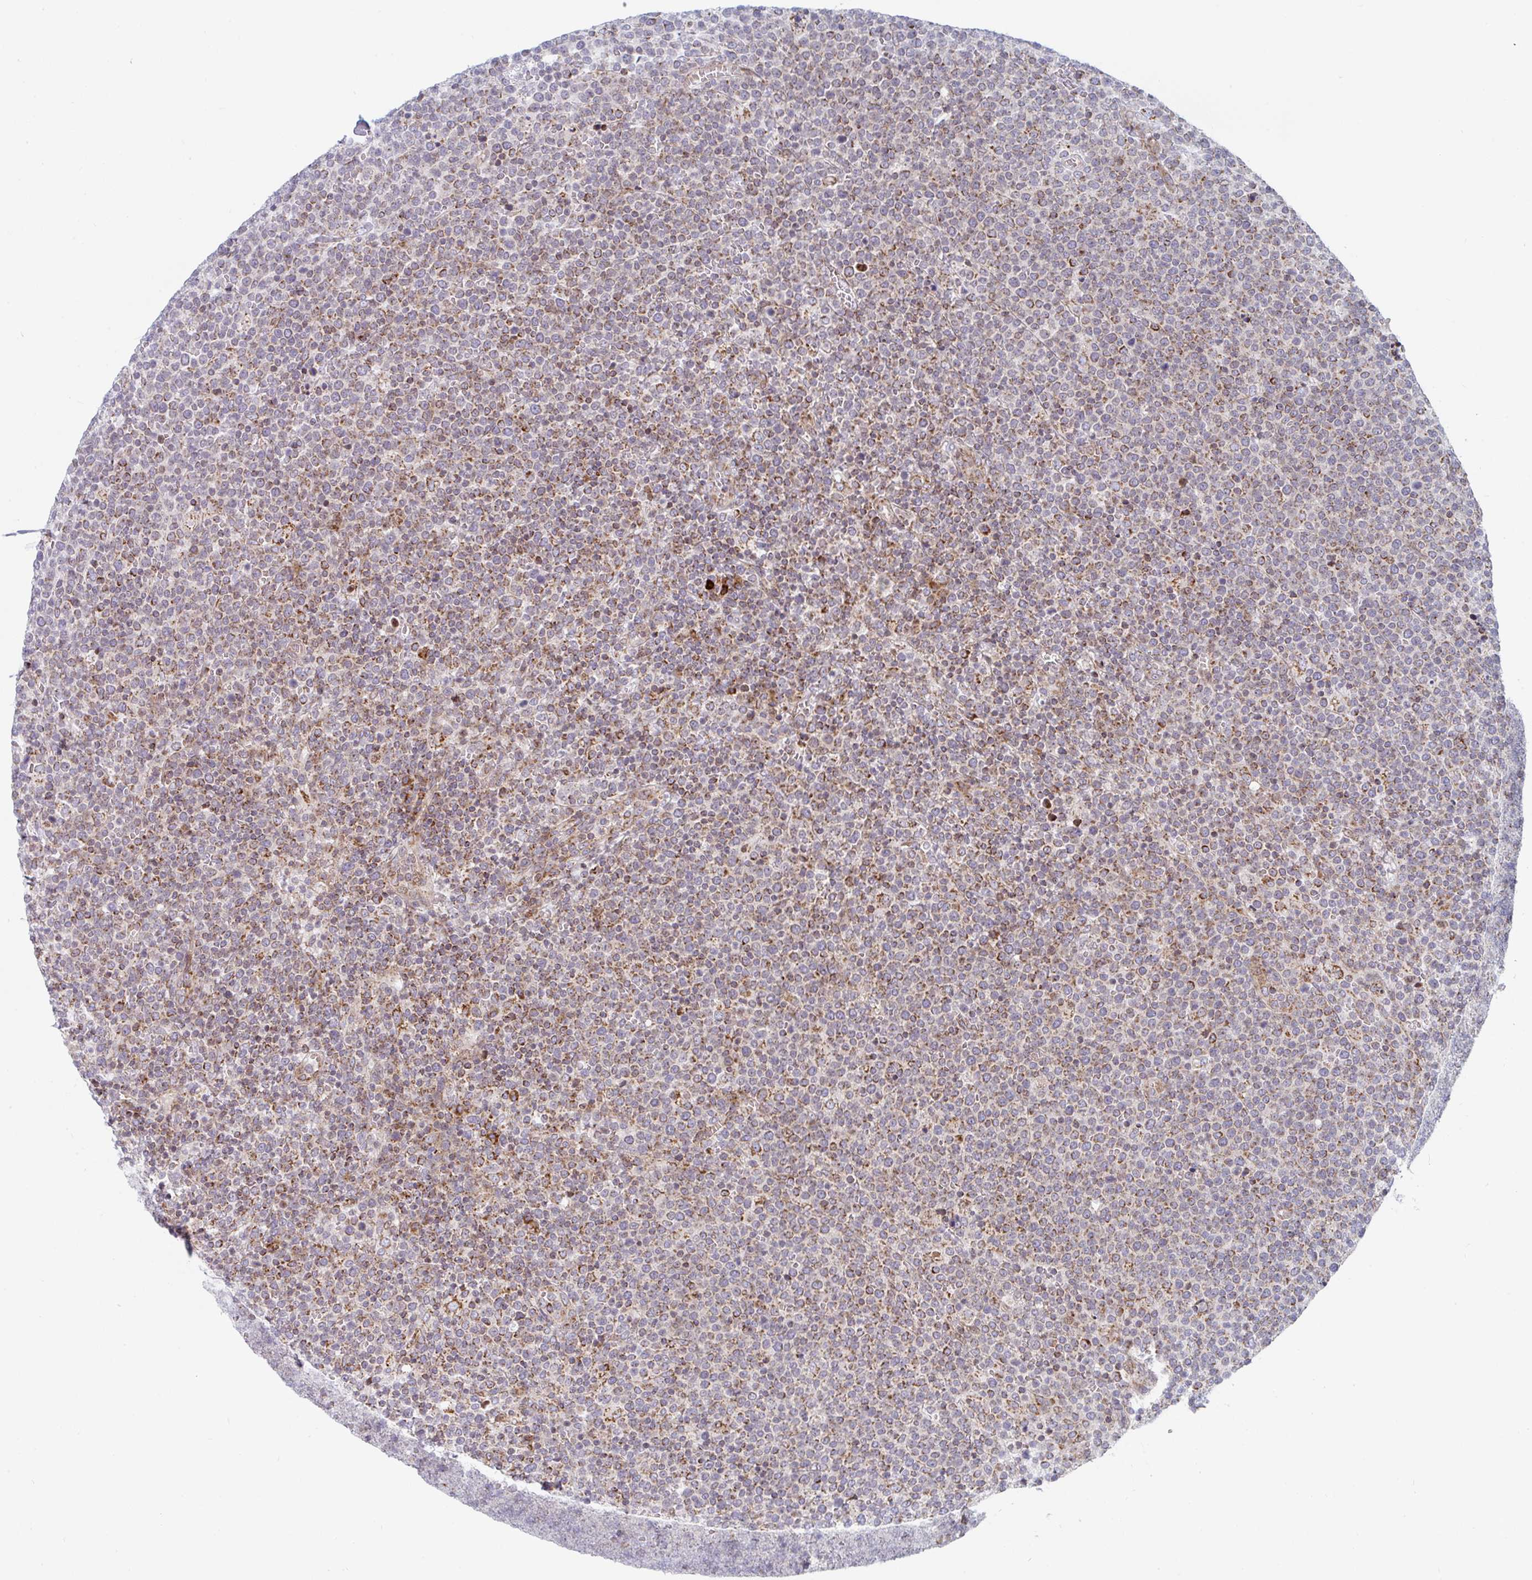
{"staining": {"intensity": "moderate", "quantity": ">75%", "location": "cytoplasmic/membranous"}, "tissue": "lymphoma", "cell_type": "Tumor cells", "image_type": "cancer", "snomed": [{"axis": "morphology", "description": "Malignant lymphoma, non-Hodgkin's type, High grade"}, {"axis": "topography", "description": "Lymph node"}], "caption": "This is an image of IHC staining of malignant lymphoma, non-Hodgkin's type (high-grade), which shows moderate positivity in the cytoplasmic/membranous of tumor cells.", "gene": "PRKCH", "patient": {"sex": "male", "age": 61}}